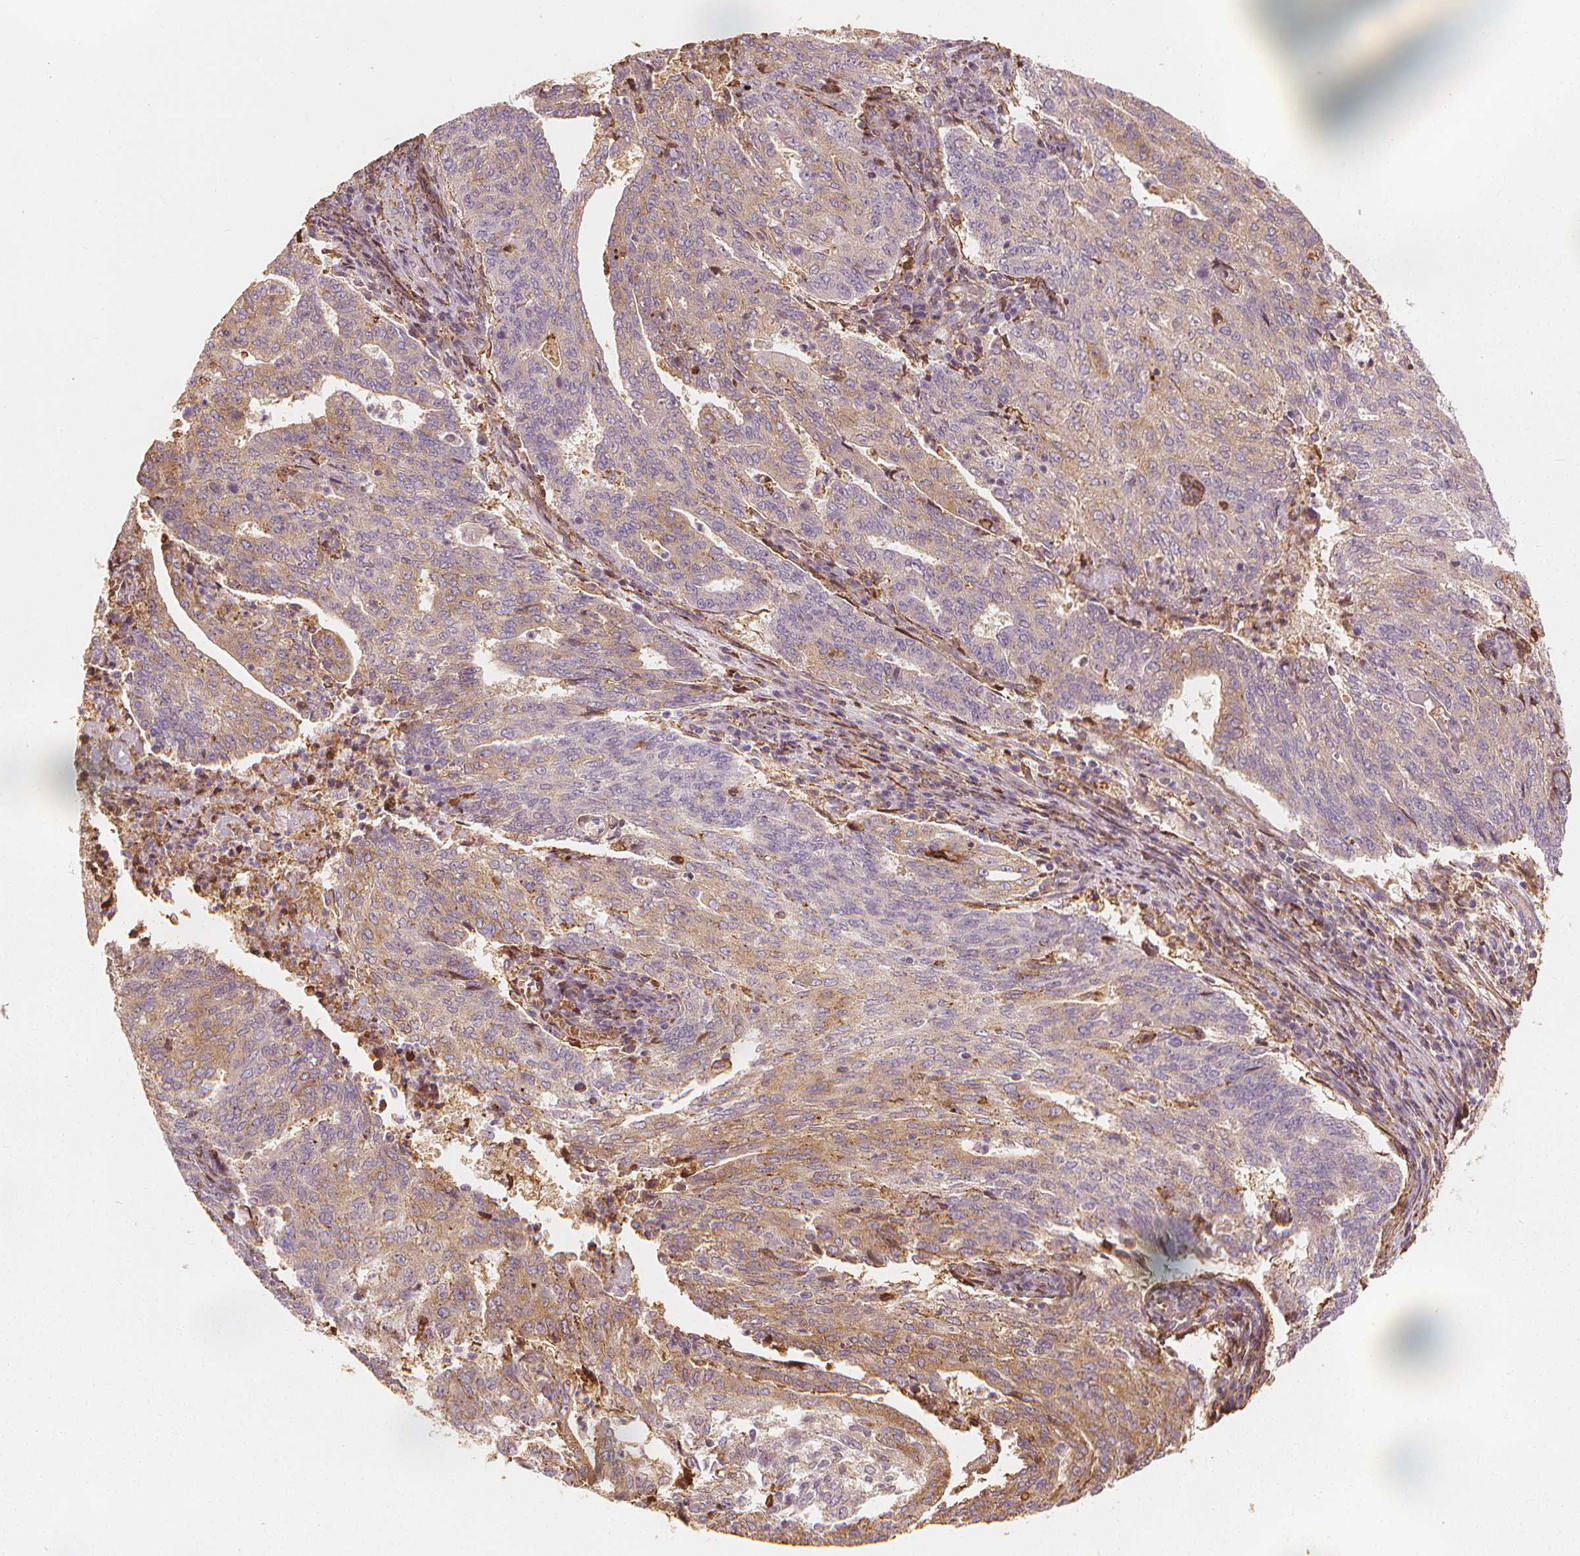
{"staining": {"intensity": "weak", "quantity": "25%-75%", "location": "cytoplasmic/membranous"}, "tissue": "endometrial cancer", "cell_type": "Tumor cells", "image_type": "cancer", "snomed": [{"axis": "morphology", "description": "Adenocarcinoma, NOS"}, {"axis": "topography", "description": "Endometrium"}], "caption": "Immunohistochemistry photomicrograph of neoplastic tissue: adenocarcinoma (endometrial) stained using immunohistochemistry (IHC) demonstrates low levels of weak protein expression localized specifically in the cytoplasmic/membranous of tumor cells, appearing as a cytoplasmic/membranous brown color.", "gene": "ARHGAP26", "patient": {"sex": "female", "age": 82}}